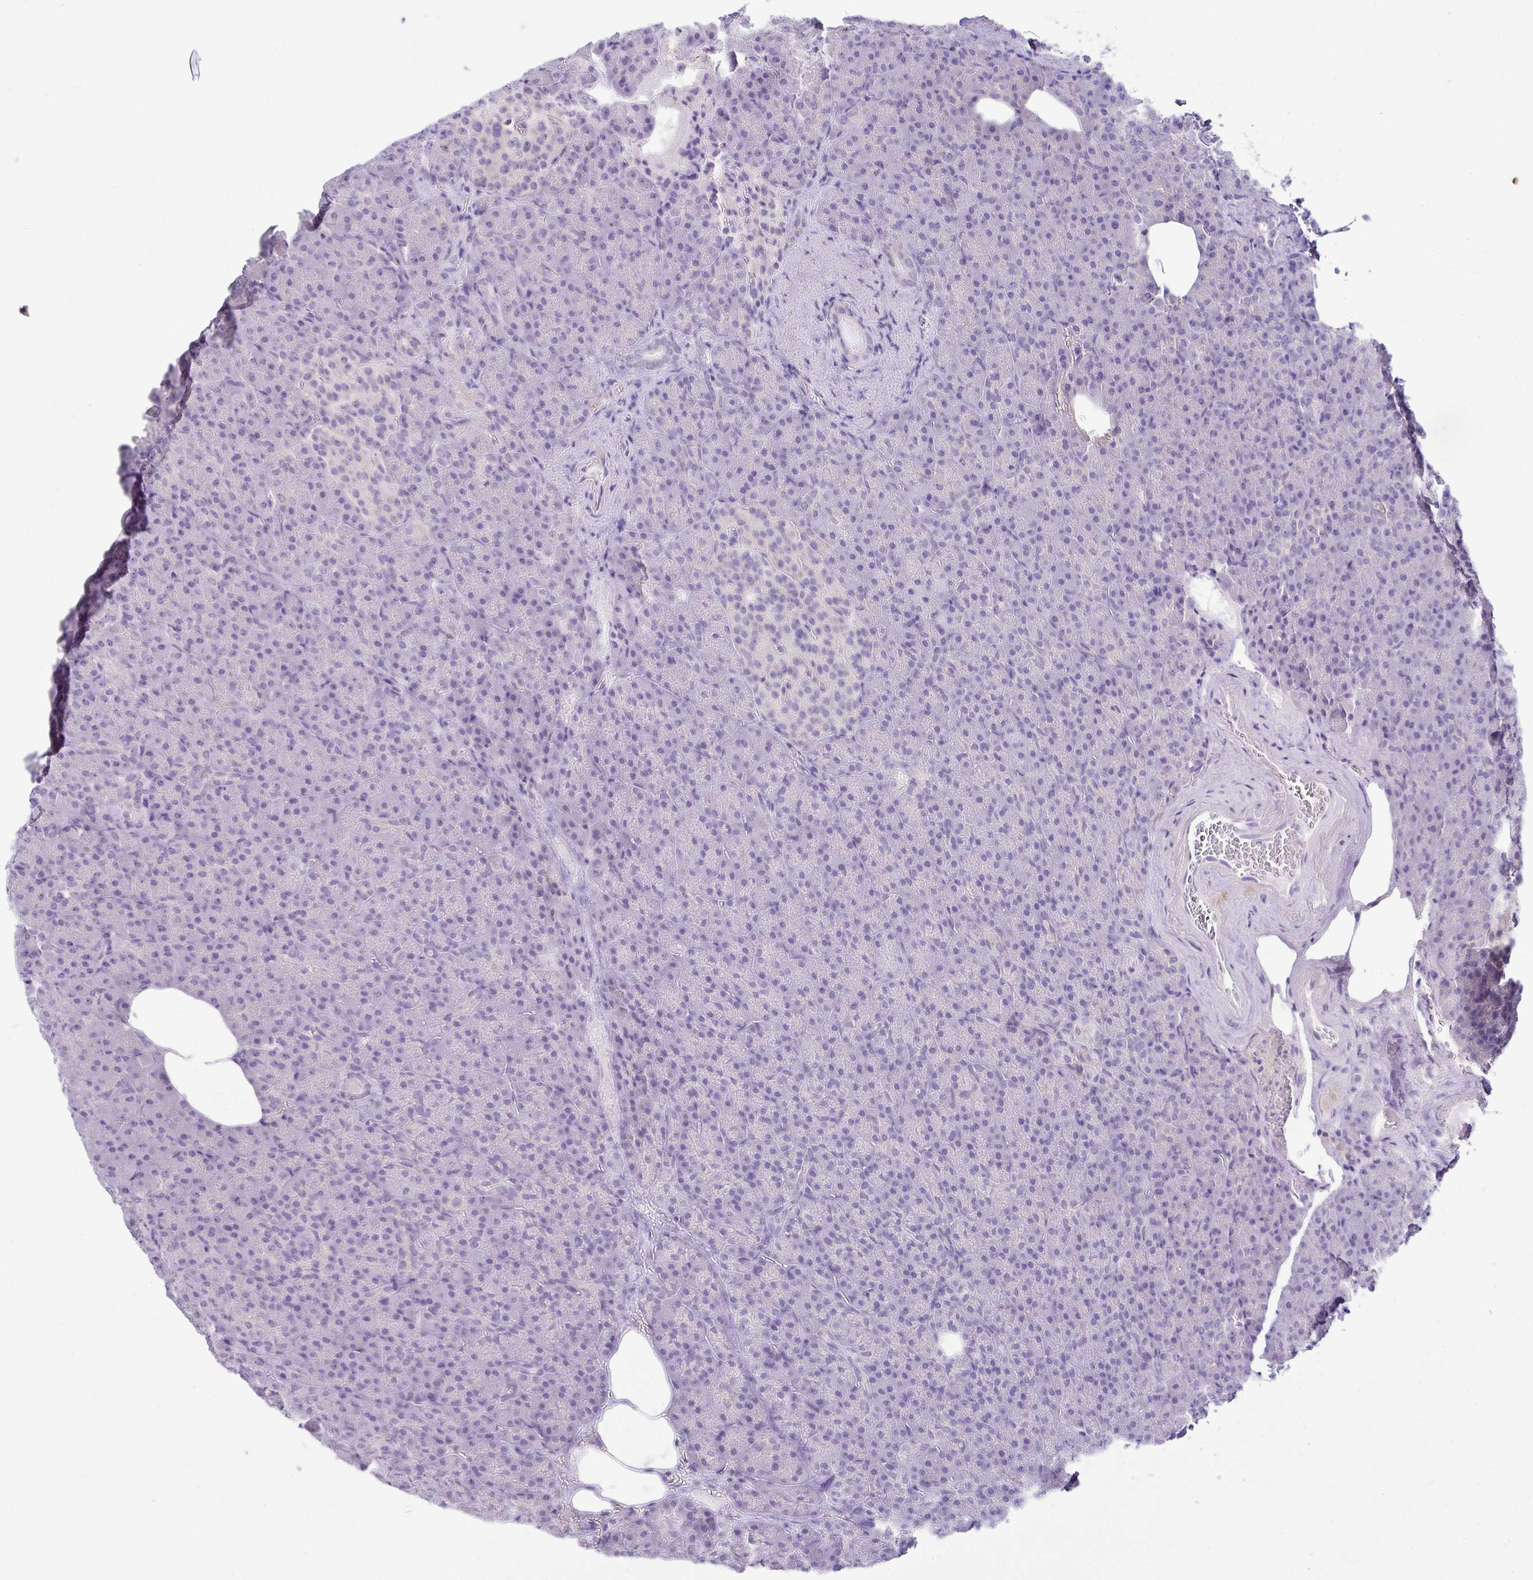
{"staining": {"intensity": "negative", "quantity": "none", "location": "none"}, "tissue": "pancreas", "cell_type": "Exocrine glandular cells", "image_type": "normal", "snomed": [{"axis": "morphology", "description": "Normal tissue, NOS"}, {"axis": "topography", "description": "Pancreas"}], "caption": "The image displays no significant positivity in exocrine glandular cells of pancreas.", "gene": "D2HGDH", "patient": {"sex": "female", "age": 74}}